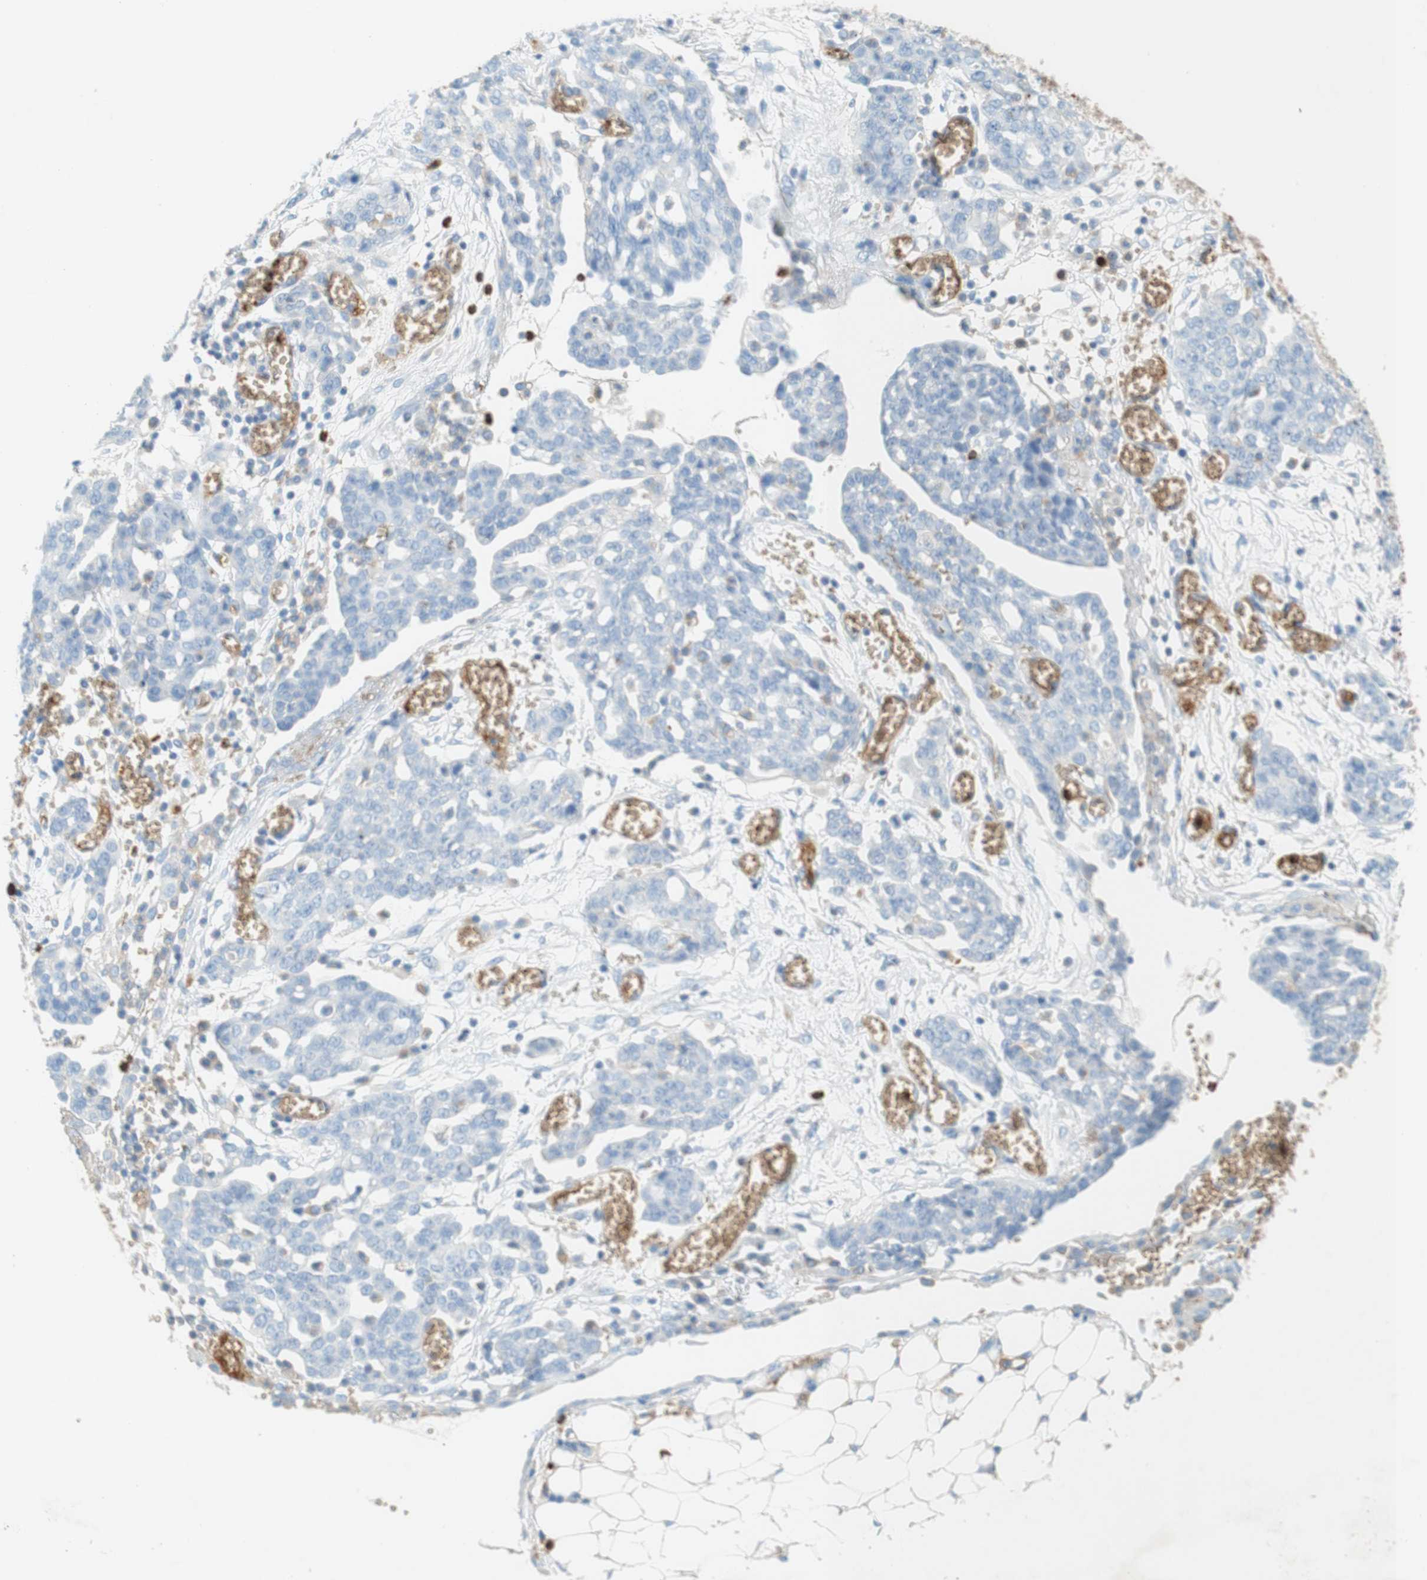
{"staining": {"intensity": "negative", "quantity": "none", "location": "none"}, "tissue": "ovarian cancer", "cell_type": "Tumor cells", "image_type": "cancer", "snomed": [{"axis": "morphology", "description": "Cystadenocarcinoma, serous, NOS"}, {"axis": "topography", "description": "Soft tissue"}, {"axis": "topography", "description": "Ovary"}], "caption": "This is an immunohistochemistry (IHC) micrograph of human ovarian cancer. There is no staining in tumor cells.", "gene": "STOM", "patient": {"sex": "female", "age": 57}}